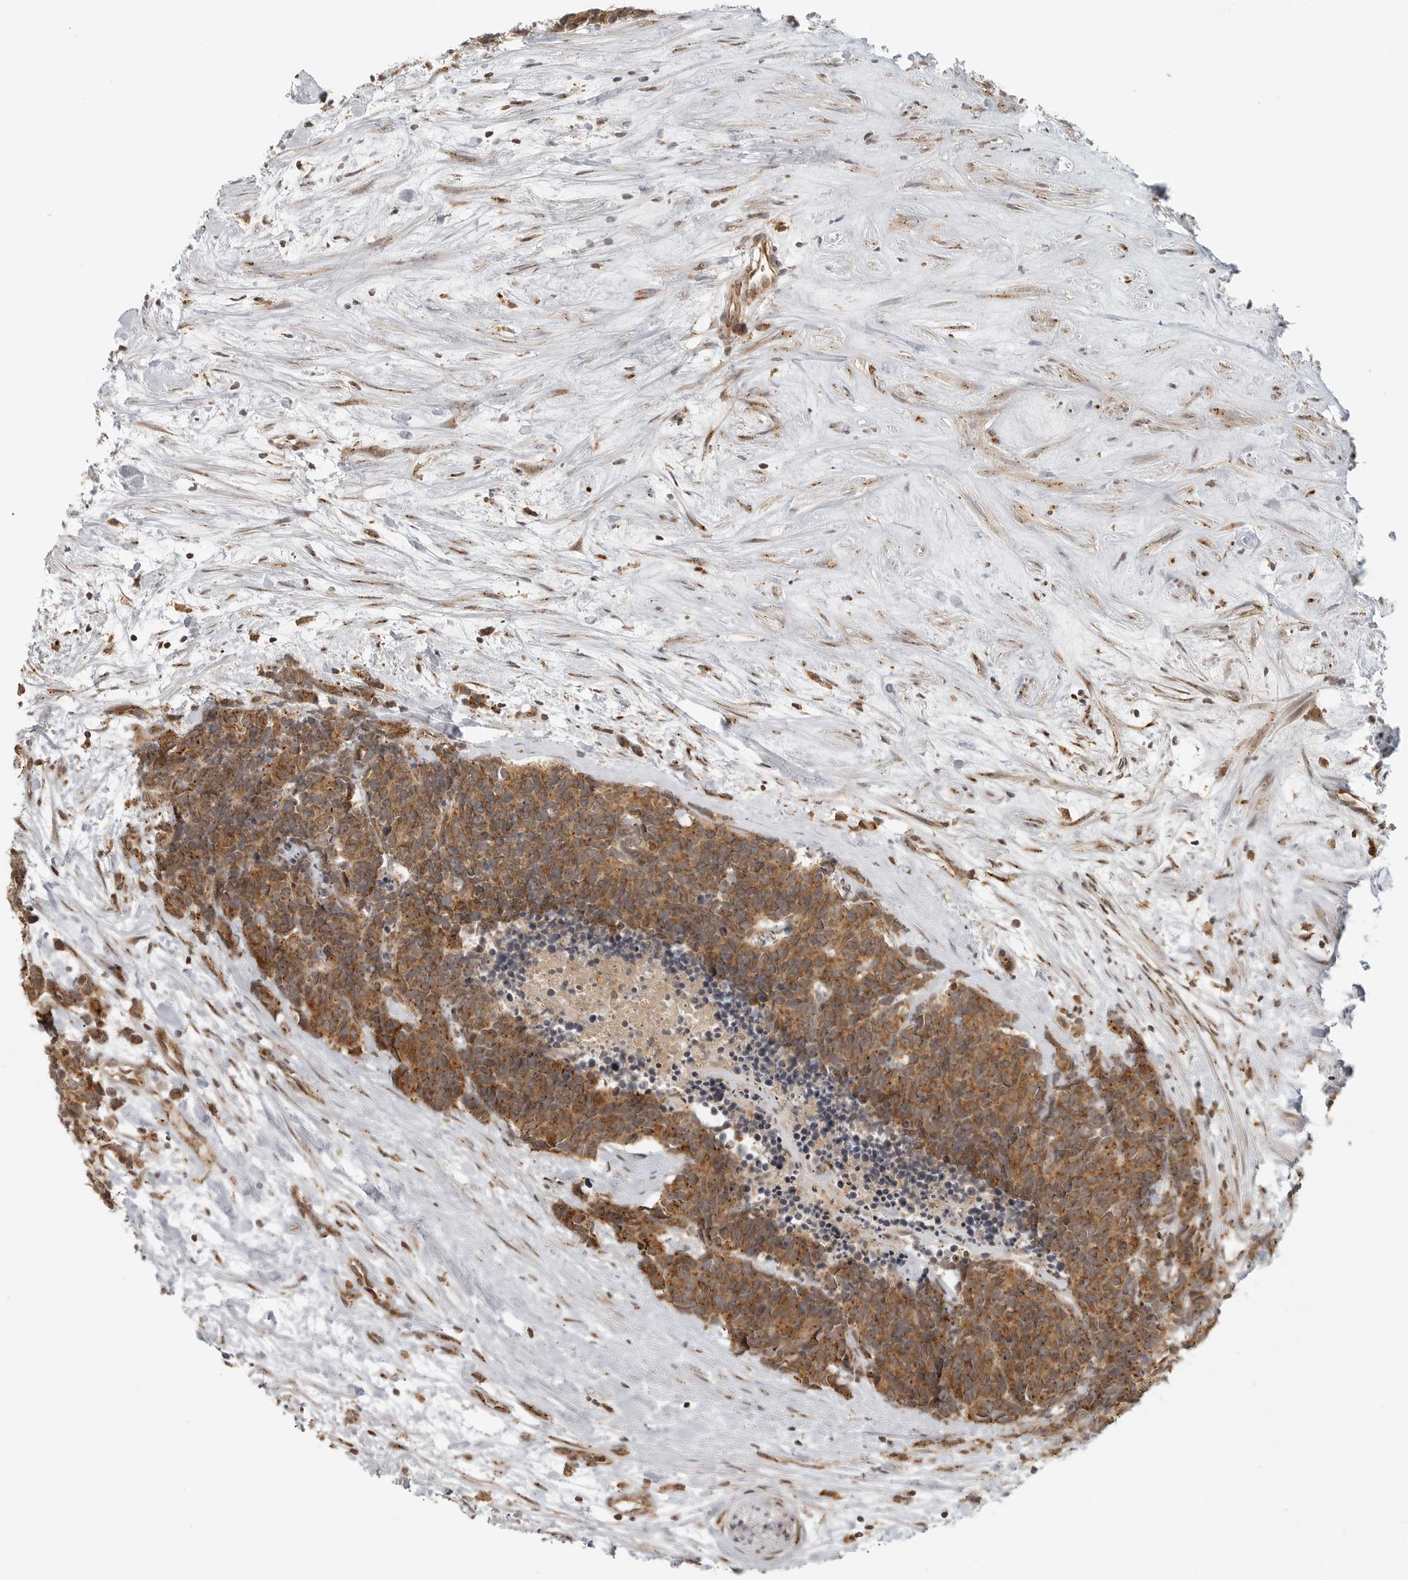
{"staining": {"intensity": "moderate", "quantity": ">75%", "location": "cytoplasmic/membranous"}, "tissue": "carcinoid", "cell_type": "Tumor cells", "image_type": "cancer", "snomed": [{"axis": "morphology", "description": "Carcinoma, NOS"}, {"axis": "morphology", "description": "Carcinoid, malignant, NOS"}, {"axis": "topography", "description": "Urinary bladder"}], "caption": "Immunohistochemical staining of carcinoid (malignant) reveals medium levels of moderate cytoplasmic/membranous protein expression in approximately >75% of tumor cells. (brown staining indicates protein expression, while blue staining denotes nuclei).", "gene": "COPA", "patient": {"sex": "male", "age": 57}}